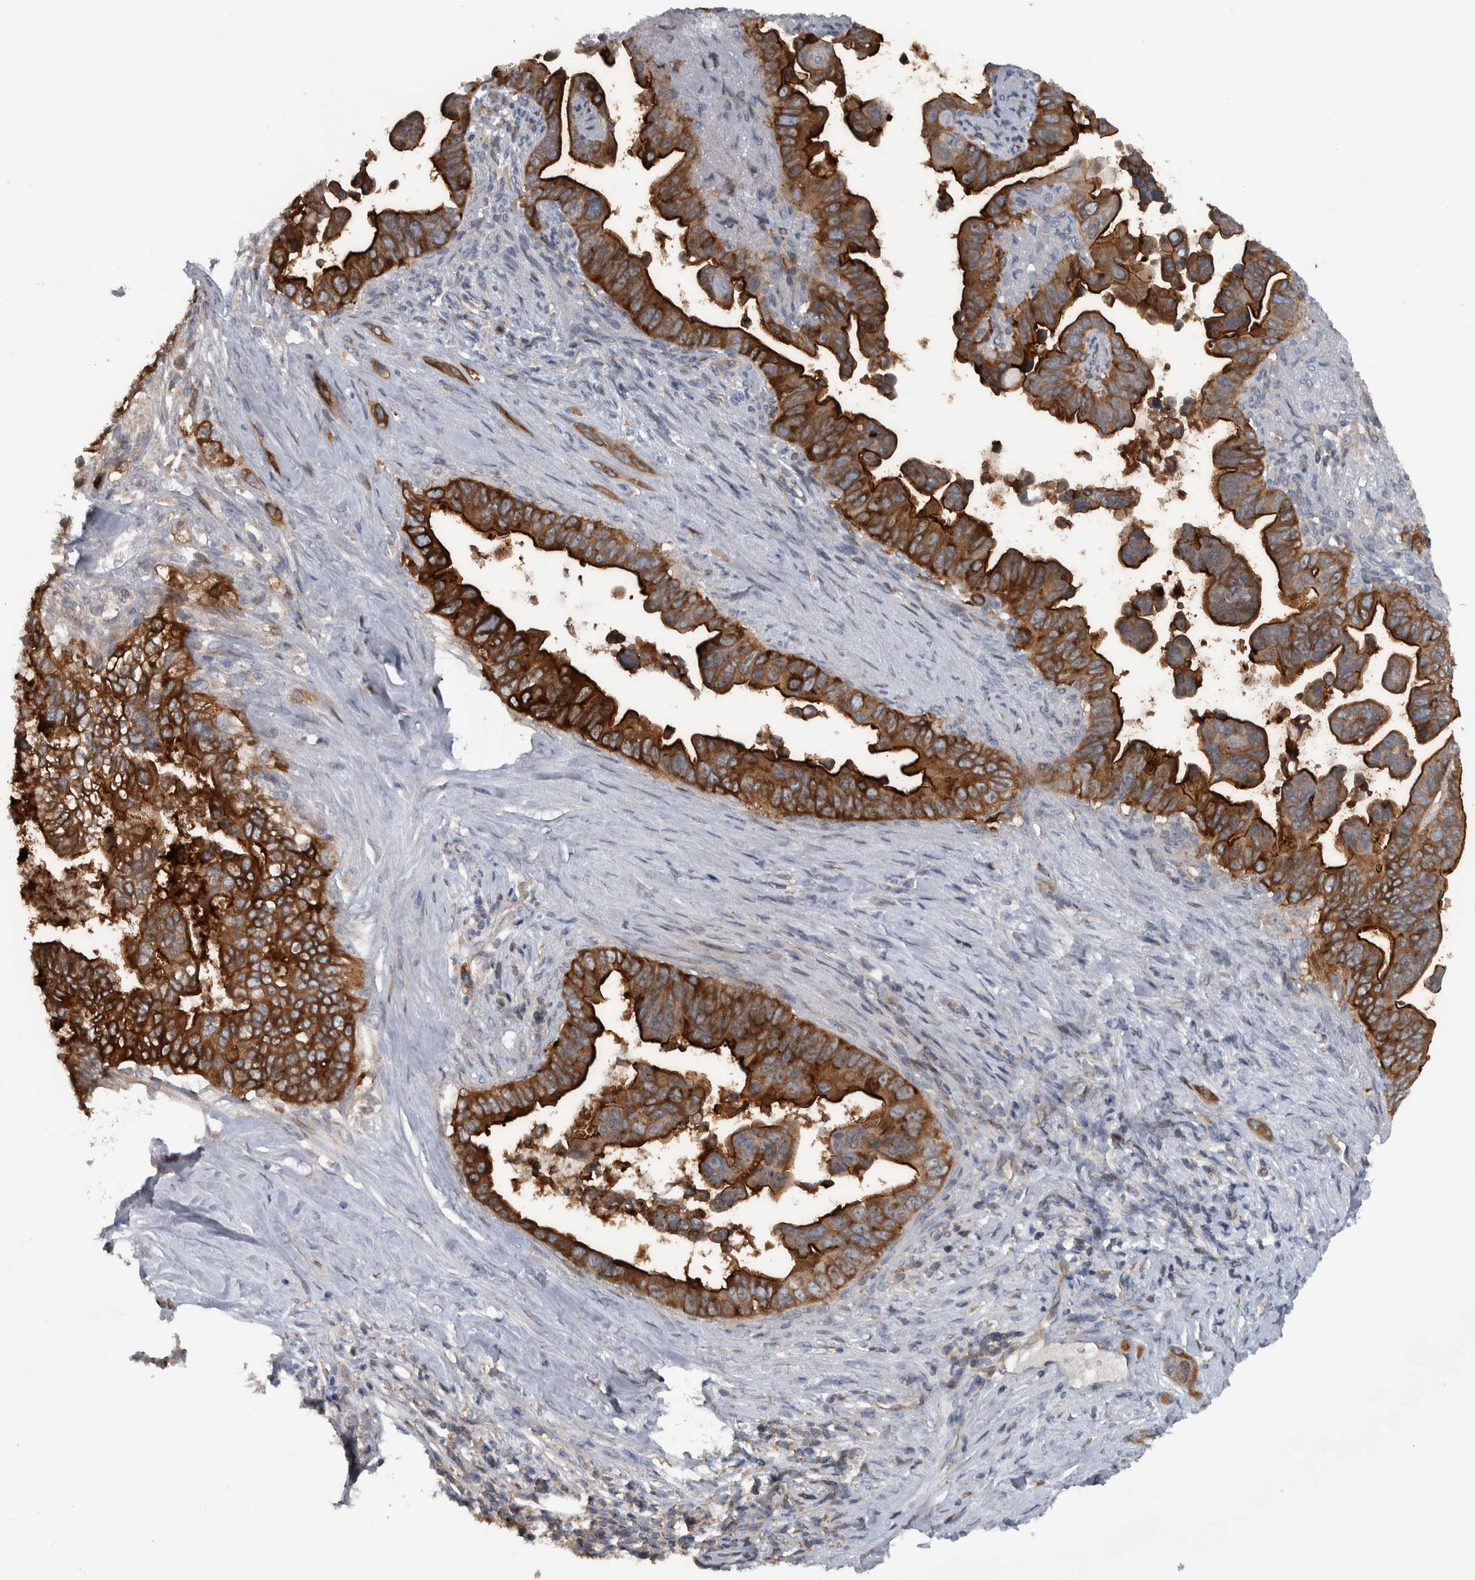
{"staining": {"intensity": "strong", "quantity": ">75%", "location": "cytoplasmic/membranous"}, "tissue": "pancreatic cancer", "cell_type": "Tumor cells", "image_type": "cancer", "snomed": [{"axis": "morphology", "description": "Adenocarcinoma, NOS"}, {"axis": "topography", "description": "Pancreas"}], "caption": "Tumor cells show strong cytoplasmic/membranous staining in approximately >75% of cells in pancreatic adenocarcinoma.", "gene": "BAIAP2L1", "patient": {"sex": "female", "age": 72}}